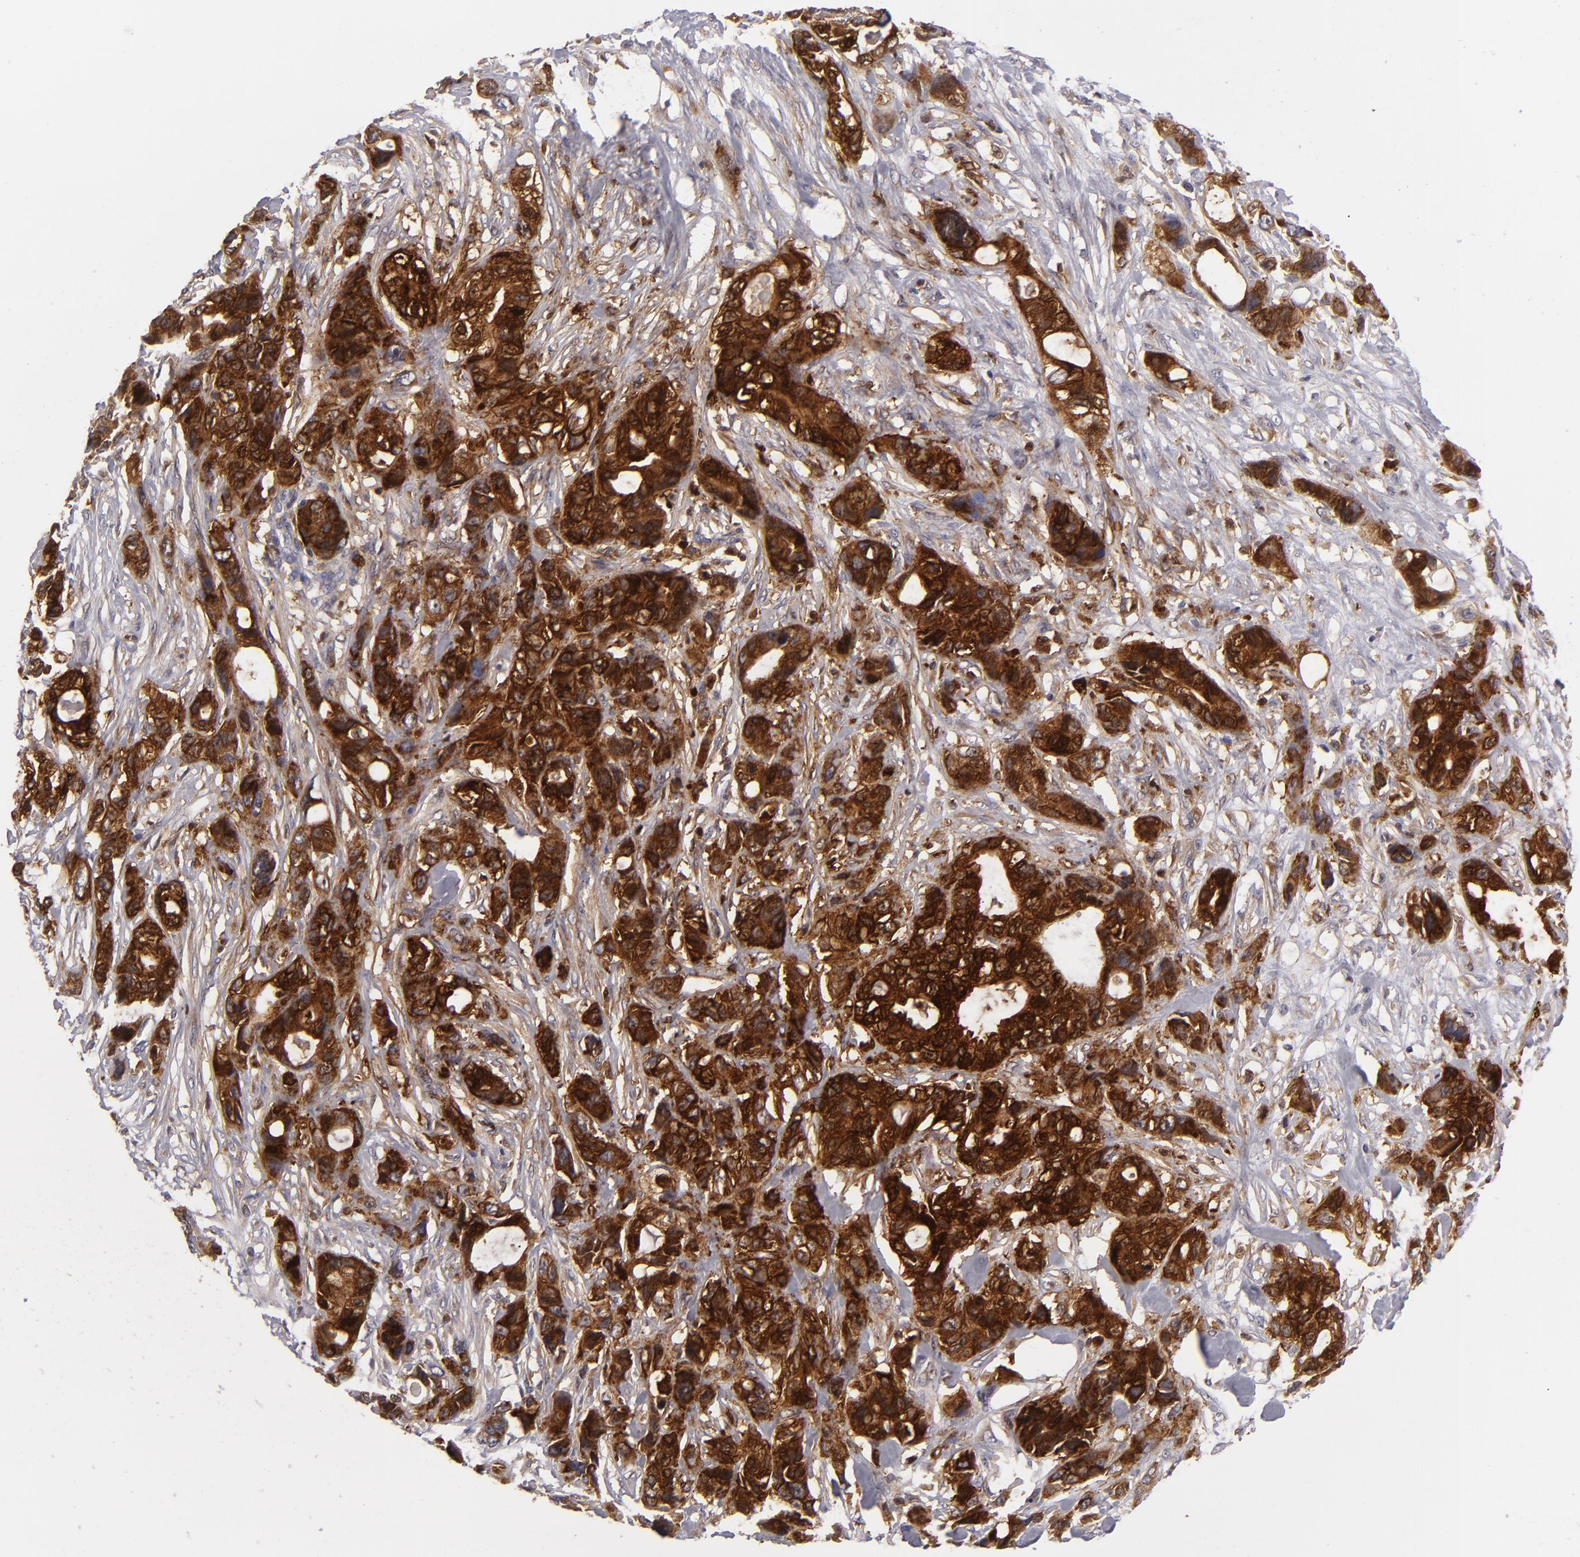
{"staining": {"intensity": "strong", "quantity": ">75%", "location": "cytoplasmic/membranous"}, "tissue": "stomach cancer", "cell_type": "Tumor cells", "image_type": "cancer", "snomed": [{"axis": "morphology", "description": "Adenocarcinoma, NOS"}, {"axis": "topography", "description": "Stomach, upper"}], "caption": "Immunohistochemistry (DAB (3,3'-diaminobenzidine)) staining of human adenocarcinoma (stomach) demonstrates strong cytoplasmic/membranous protein expression in approximately >75% of tumor cells.", "gene": "MMP10", "patient": {"sex": "male", "age": 47}}